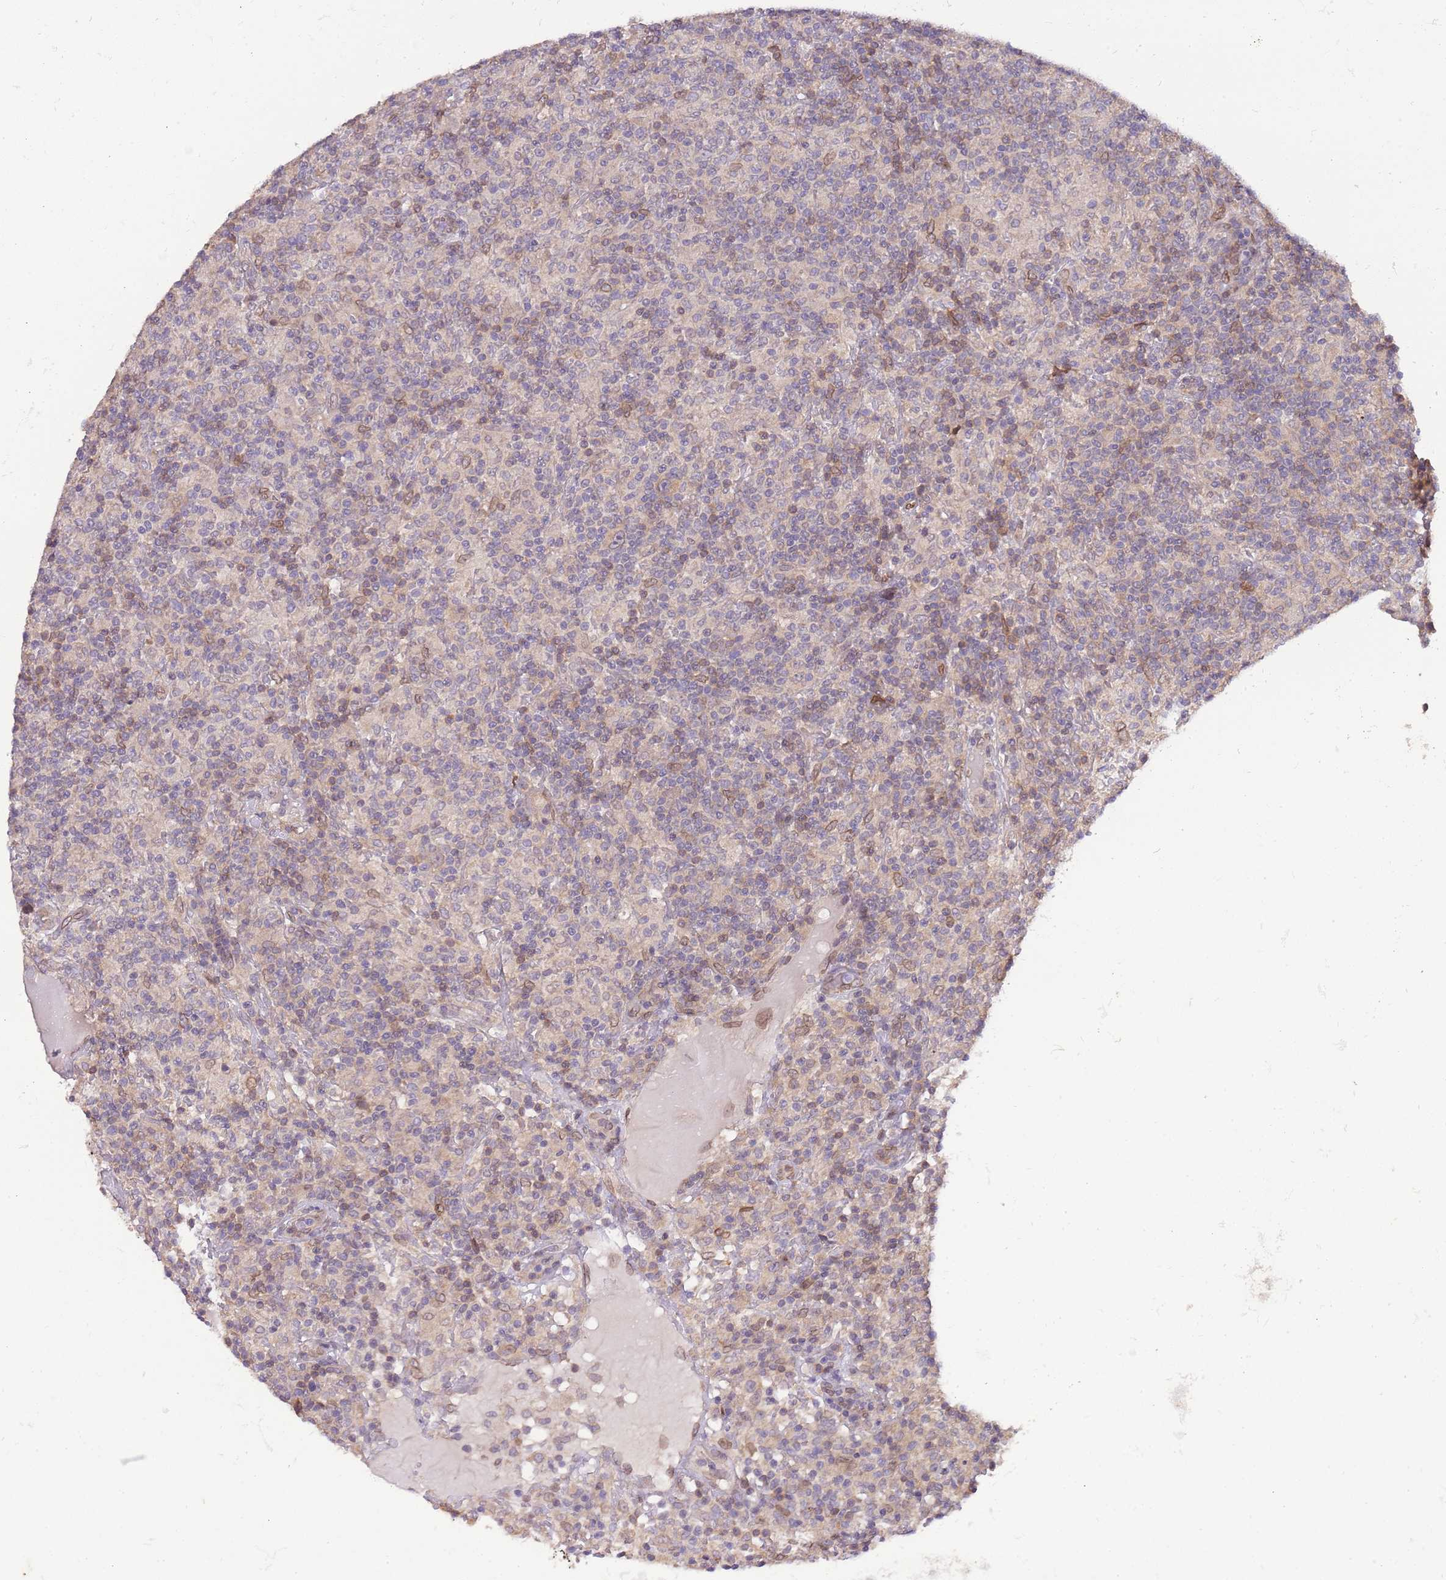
{"staining": {"intensity": "negative", "quantity": "none", "location": "none"}, "tissue": "lymphoma", "cell_type": "Tumor cells", "image_type": "cancer", "snomed": [{"axis": "morphology", "description": "Hodgkin's disease, NOS"}, {"axis": "topography", "description": "Lymph node"}], "caption": "This is a histopathology image of IHC staining of lymphoma, which shows no staining in tumor cells.", "gene": "ZNF665", "patient": {"sex": "male", "age": 70}}